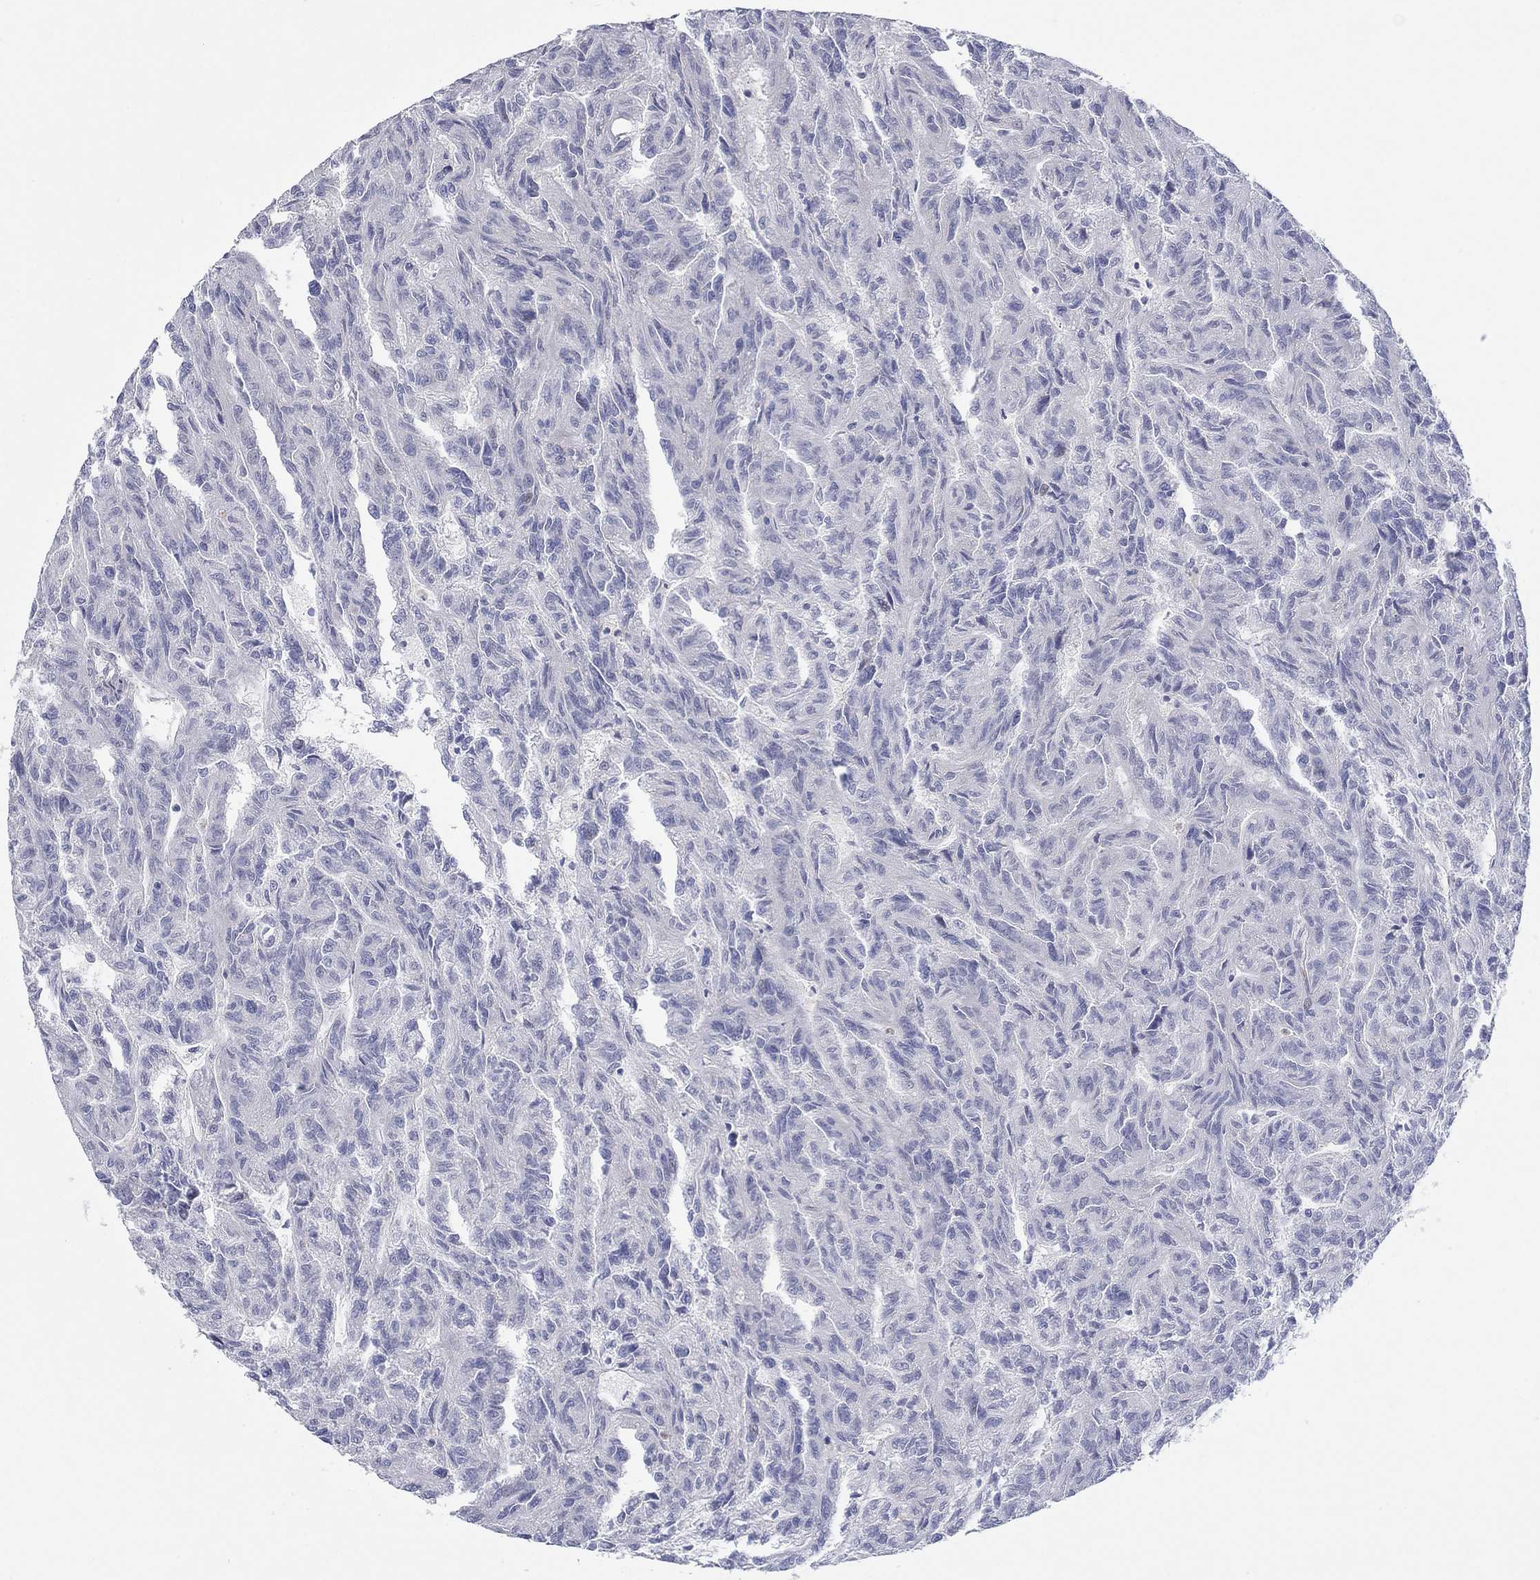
{"staining": {"intensity": "negative", "quantity": "none", "location": "none"}, "tissue": "renal cancer", "cell_type": "Tumor cells", "image_type": "cancer", "snomed": [{"axis": "morphology", "description": "Adenocarcinoma, NOS"}, {"axis": "topography", "description": "Kidney"}], "caption": "A high-resolution micrograph shows immunohistochemistry (IHC) staining of renal cancer, which demonstrates no significant expression in tumor cells.", "gene": "ARHGAP36", "patient": {"sex": "male", "age": 79}}